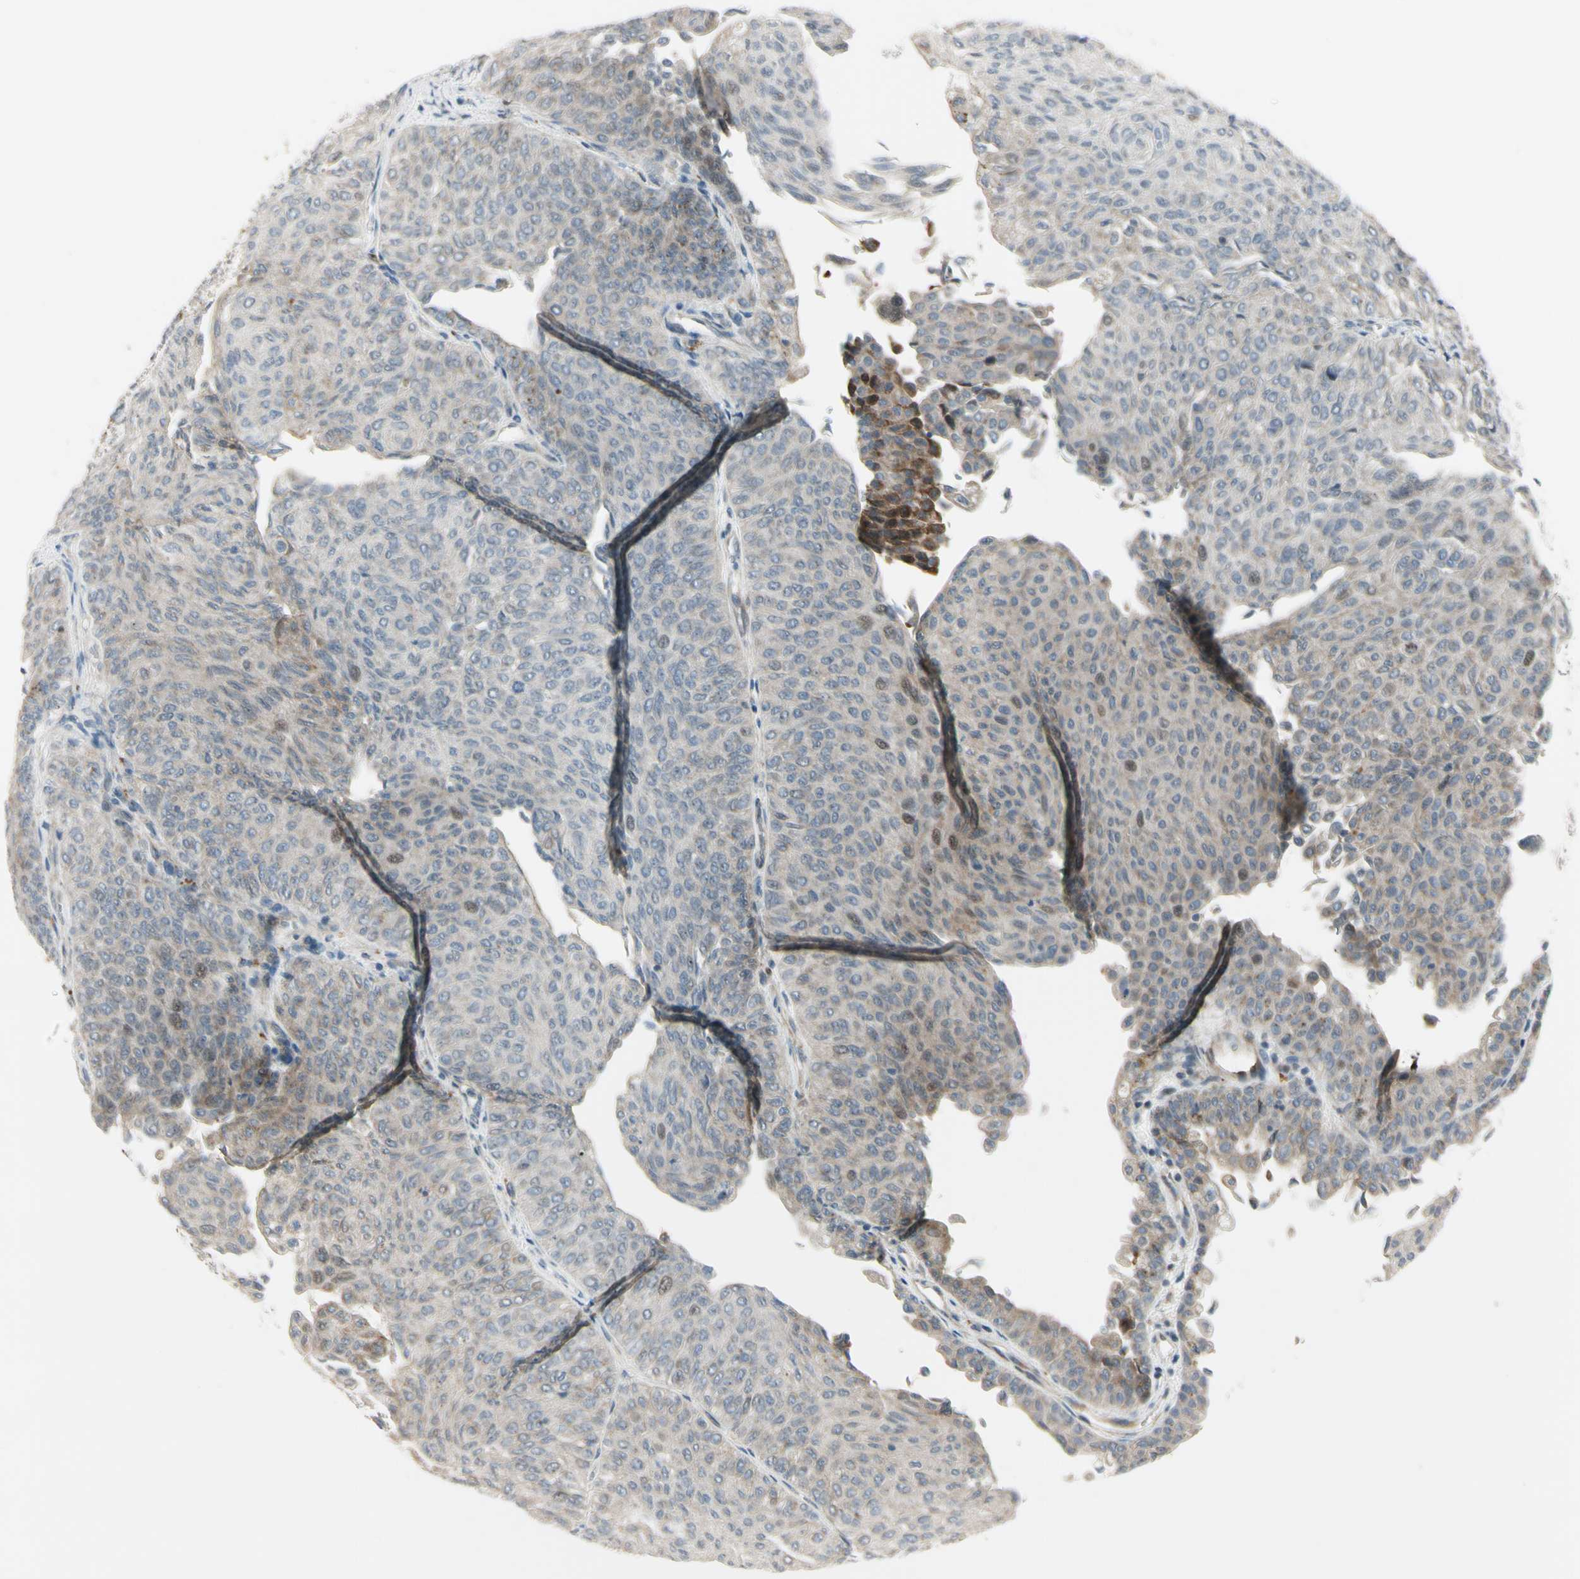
{"staining": {"intensity": "weak", "quantity": "<25%", "location": "cytoplasmic/membranous,nuclear"}, "tissue": "urothelial cancer", "cell_type": "Tumor cells", "image_type": "cancer", "snomed": [{"axis": "morphology", "description": "Urothelial carcinoma, Low grade"}, {"axis": "topography", "description": "Urinary bladder"}], "caption": "DAB immunohistochemical staining of urothelial cancer shows no significant staining in tumor cells.", "gene": "NDFIP1", "patient": {"sex": "male", "age": 78}}